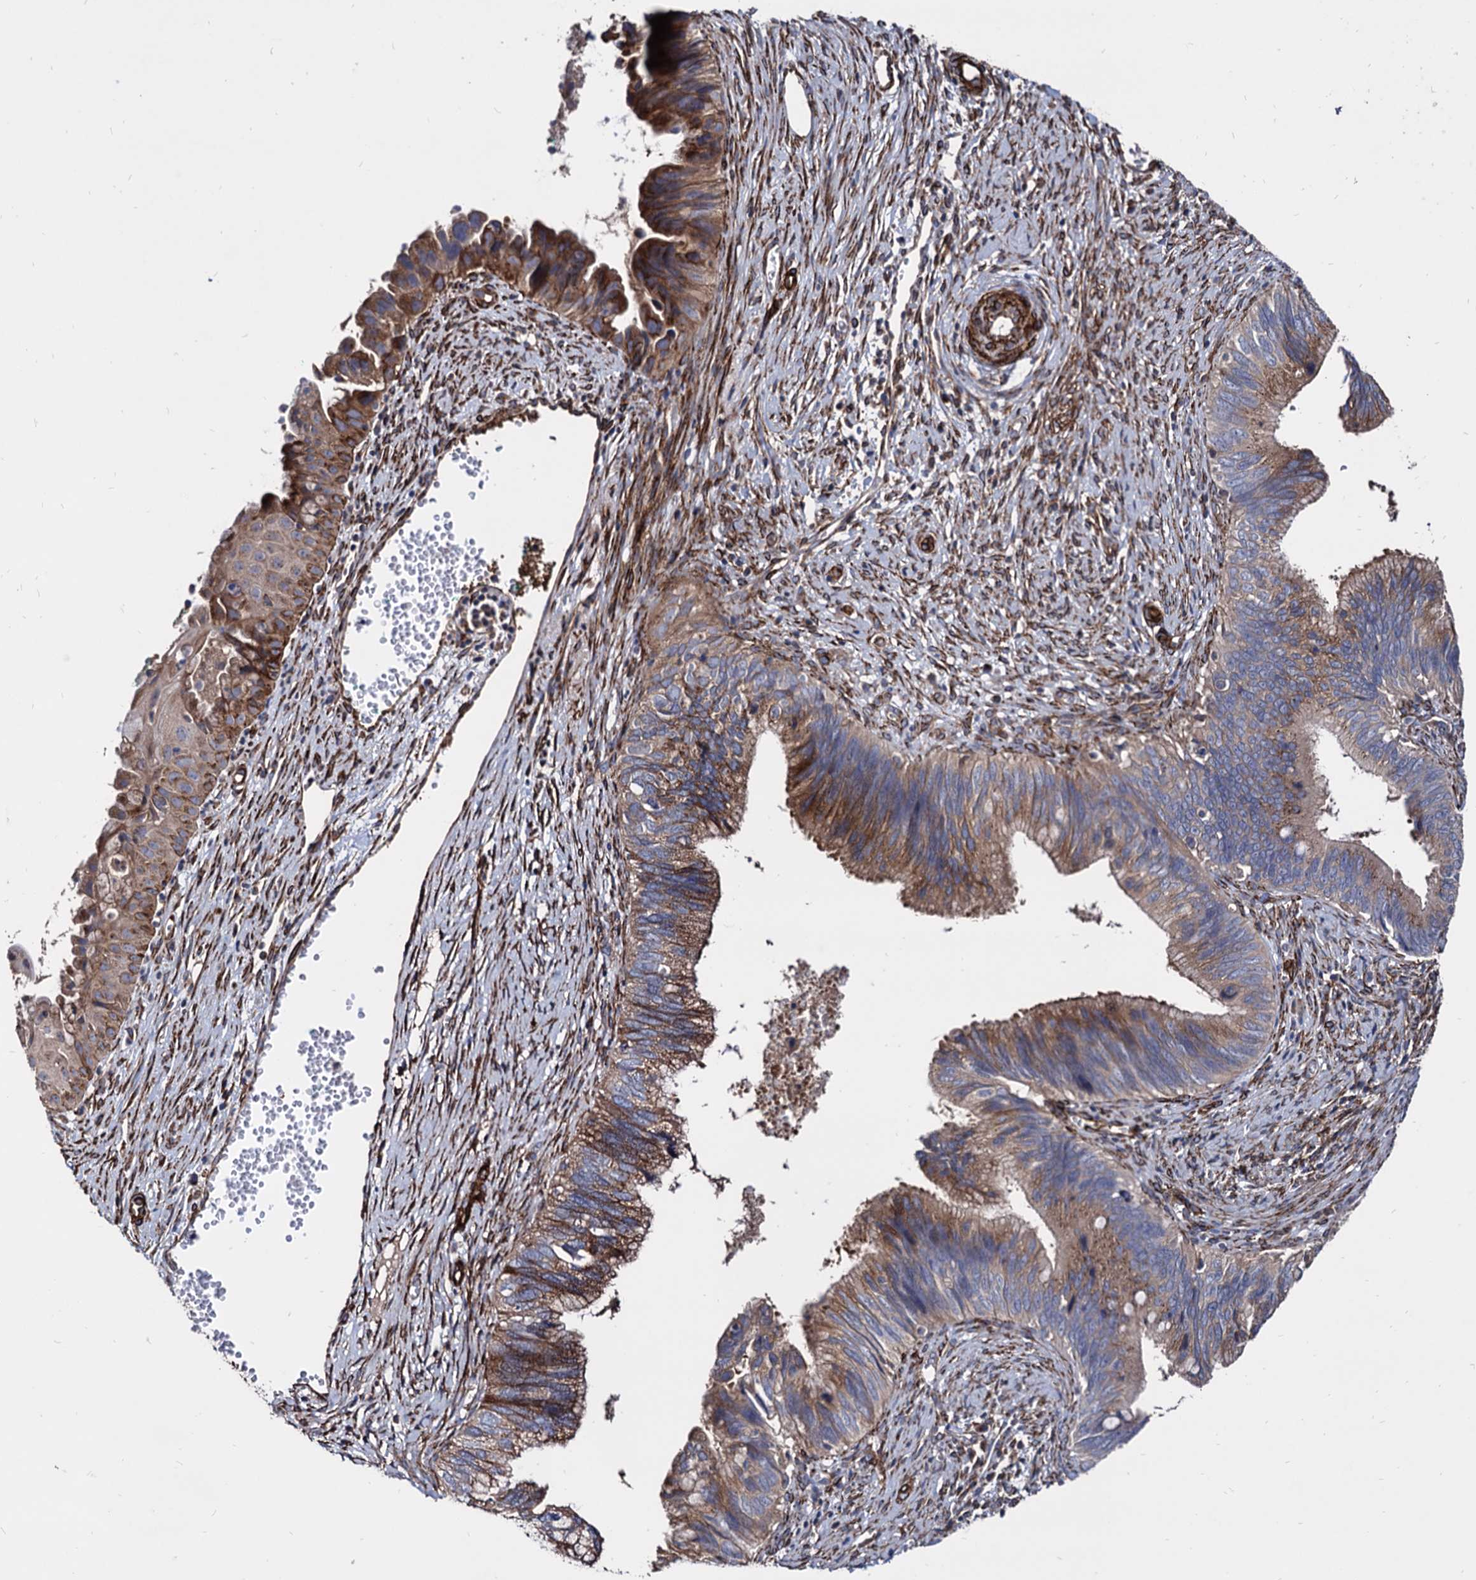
{"staining": {"intensity": "moderate", "quantity": "25%-75%", "location": "cytoplasmic/membranous"}, "tissue": "cervical cancer", "cell_type": "Tumor cells", "image_type": "cancer", "snomed": [{"axis": "morphology", "description": "Adenocarcinoma, NOS"}, {"axis": "topography", "description": "Cervix"}], "caption": "A brown stain shows moderate cytoplasmic/membranous positivity of a protein in human adenocarcinoma (cervical) tumor cells.", "gene": "WDR11", "patient": {"sex": "female", "age": 42}}